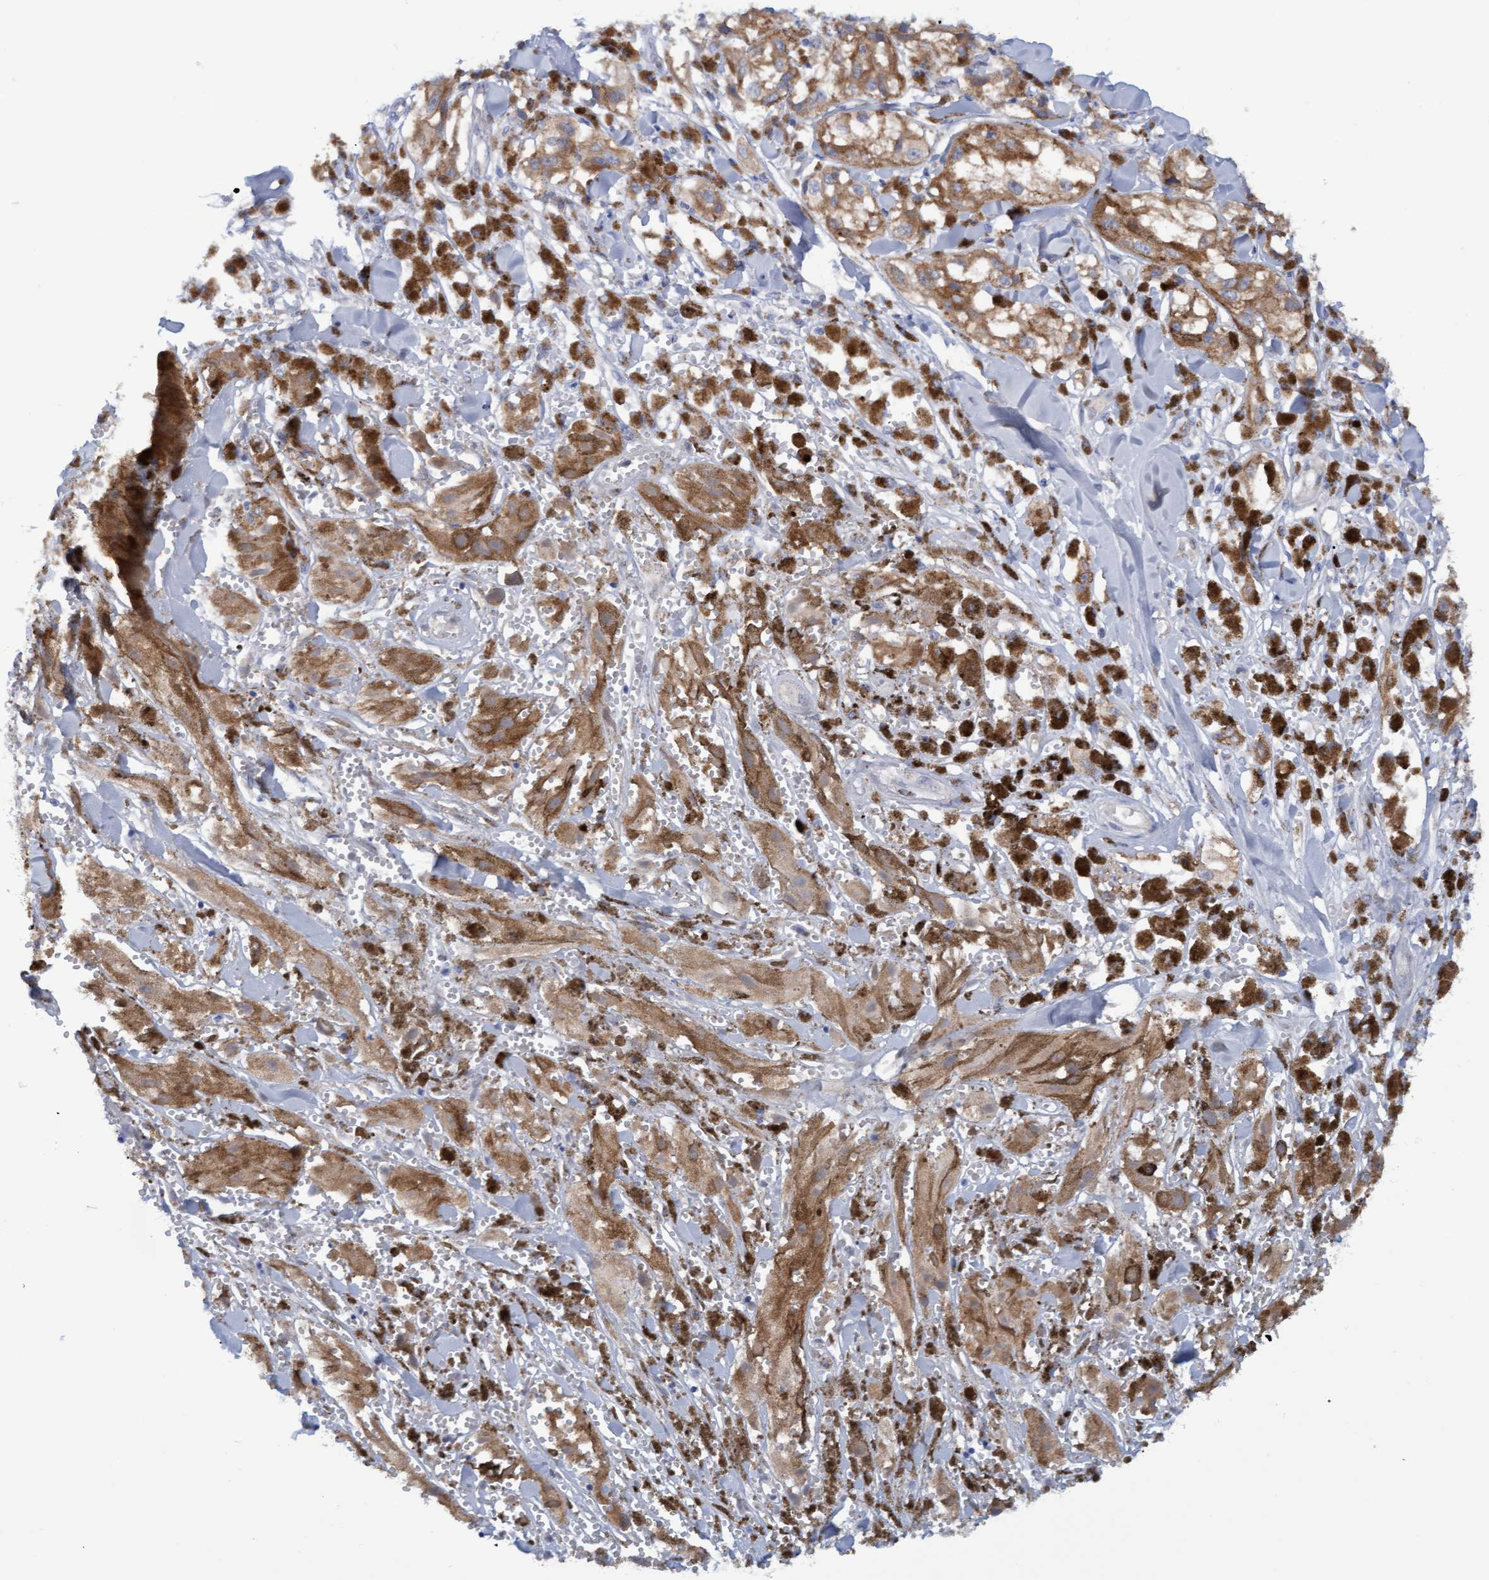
{"staining": {"intensity": "moderate", "quantity": ">75%", "location": "cytoplasmic/membranous"}, "tissue": "melanoma", "cell_type": "Tumor cells", "image_type": "cancer", "snomed": [{"axis": "morphology", "description": "Malignant melanoma, NOS"}, {"axis": "topography", "description": "Skin"}], "caption": "Moderate cytoplasmic/membranous protein expression is present in about >75% of tumor cells in melanoma. The staining was performed using DAB, with brown indicating positive protein expression. Nuclei are stained blue with hematoxylin.", "gene": "STXBP1", "patient": {"sex": "male", "age": 88}}